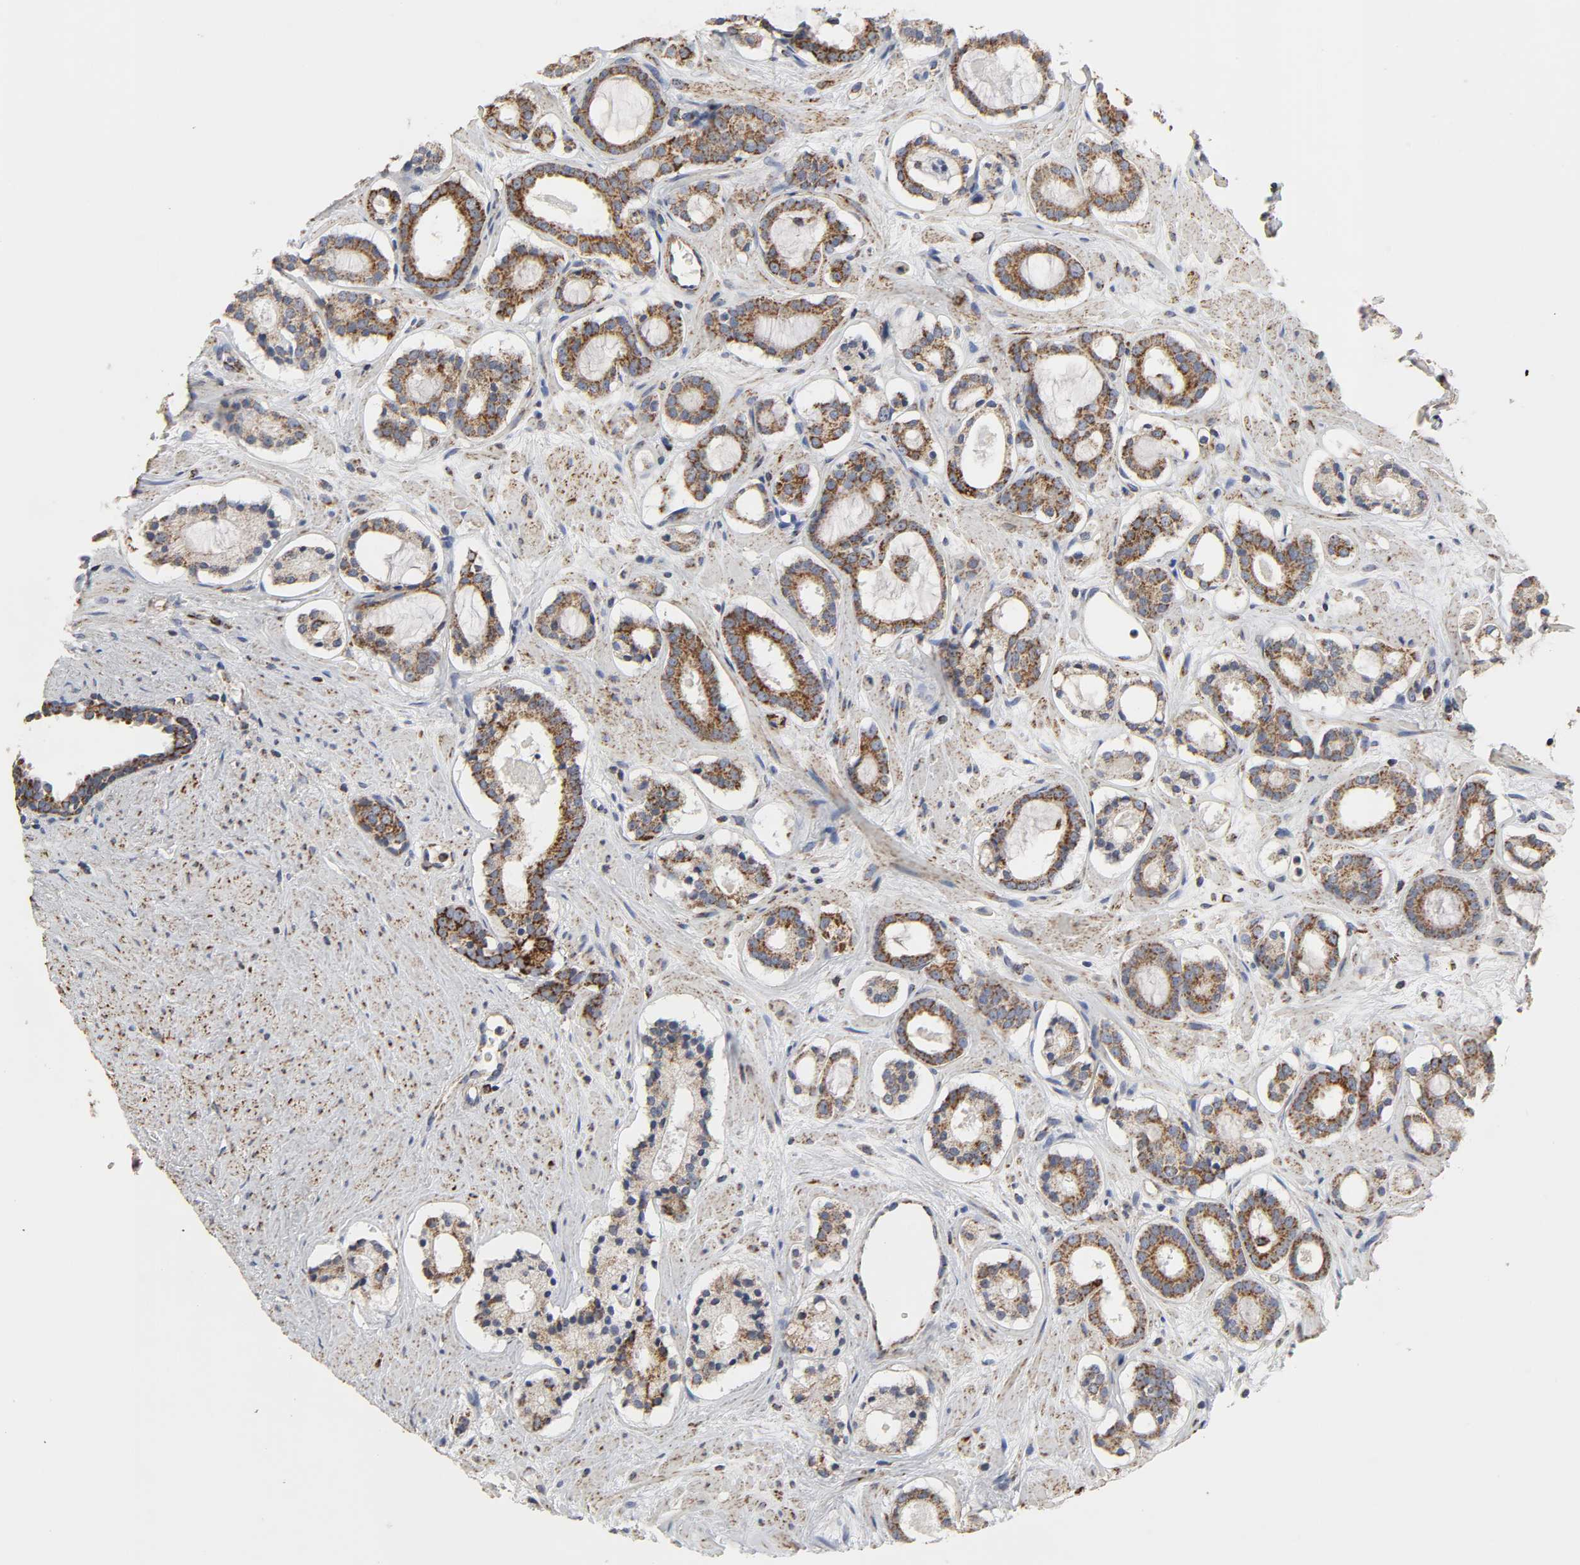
{"staining": {"intensity": "strong", "quantity": ">75%", "location": "cytoplasmic/membranous"}, "tissue": "prostate cancer", "cell_type": "Tumor cells", "image_type": "cancer", "snomed": [{"axis": "morphology", "description": "Adenocarcinoma, Low grade"}, {"axis": "topography", "description": "Prostate"}], "caption": "Immunohistochemistry image of human prostate cancer (low-grade adenocarcinoma) stained for a protein (brown), which reveals high levels of strong cytoplasmic/membranous expression in about >75% of tumor cells.", "gene": "COX6B1", "patient": {"sex": "male", "age": 57}}